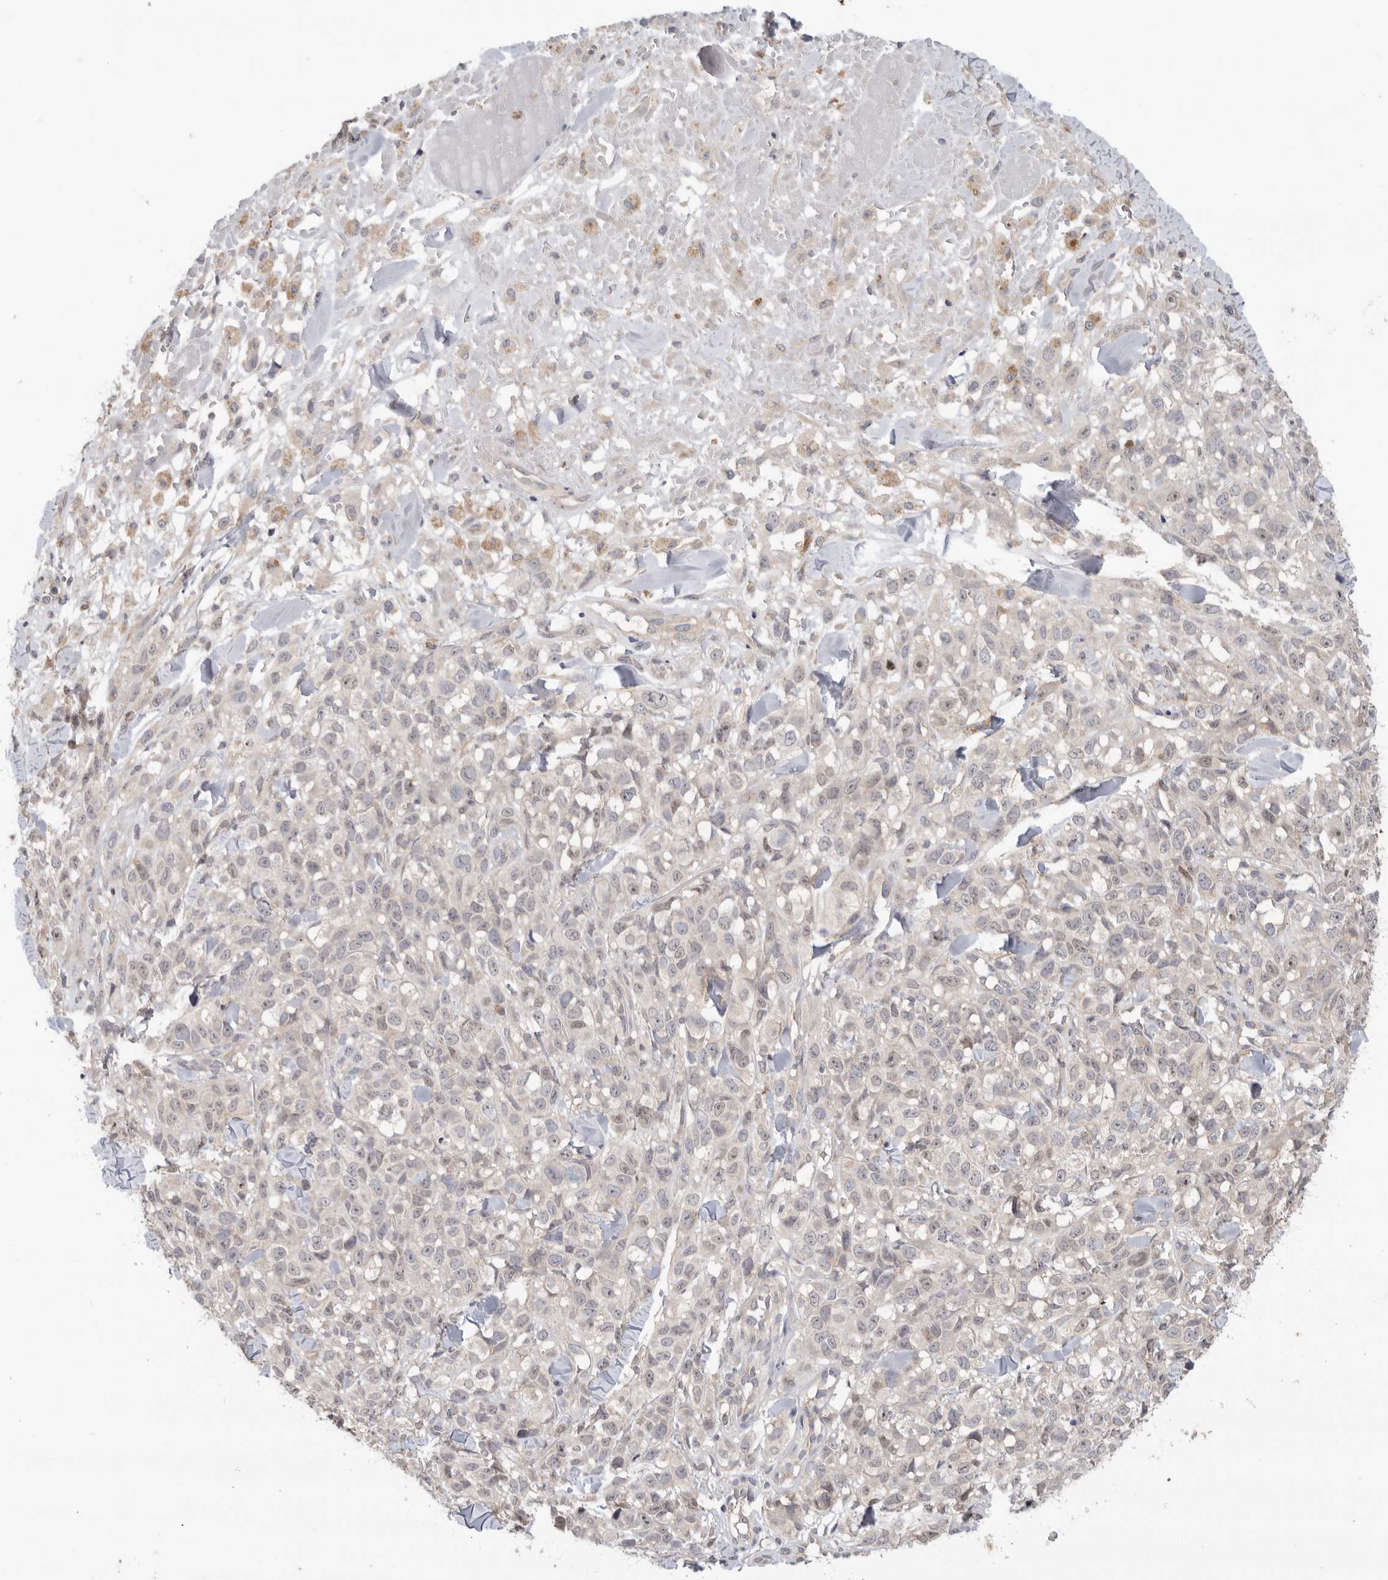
{"staining": {"intensity": "negative", "quantity": "none", "location": "none"}, "tissue": "melanoma", "cell_type": "Tumor cells", "image_type": "cancer", "snomed": [{"axis": "morphology", "description": "Malignant melanoma, Metastatic site"}, {"axis": "topography", "description": "Skin"}], "caption": "Photomicrograph shows no protein positivity in tumor cells of malignant melanoma (metastatic site) tissue.", "gene": "KLK5", "patient": {"sex": "female", "age": 72}}